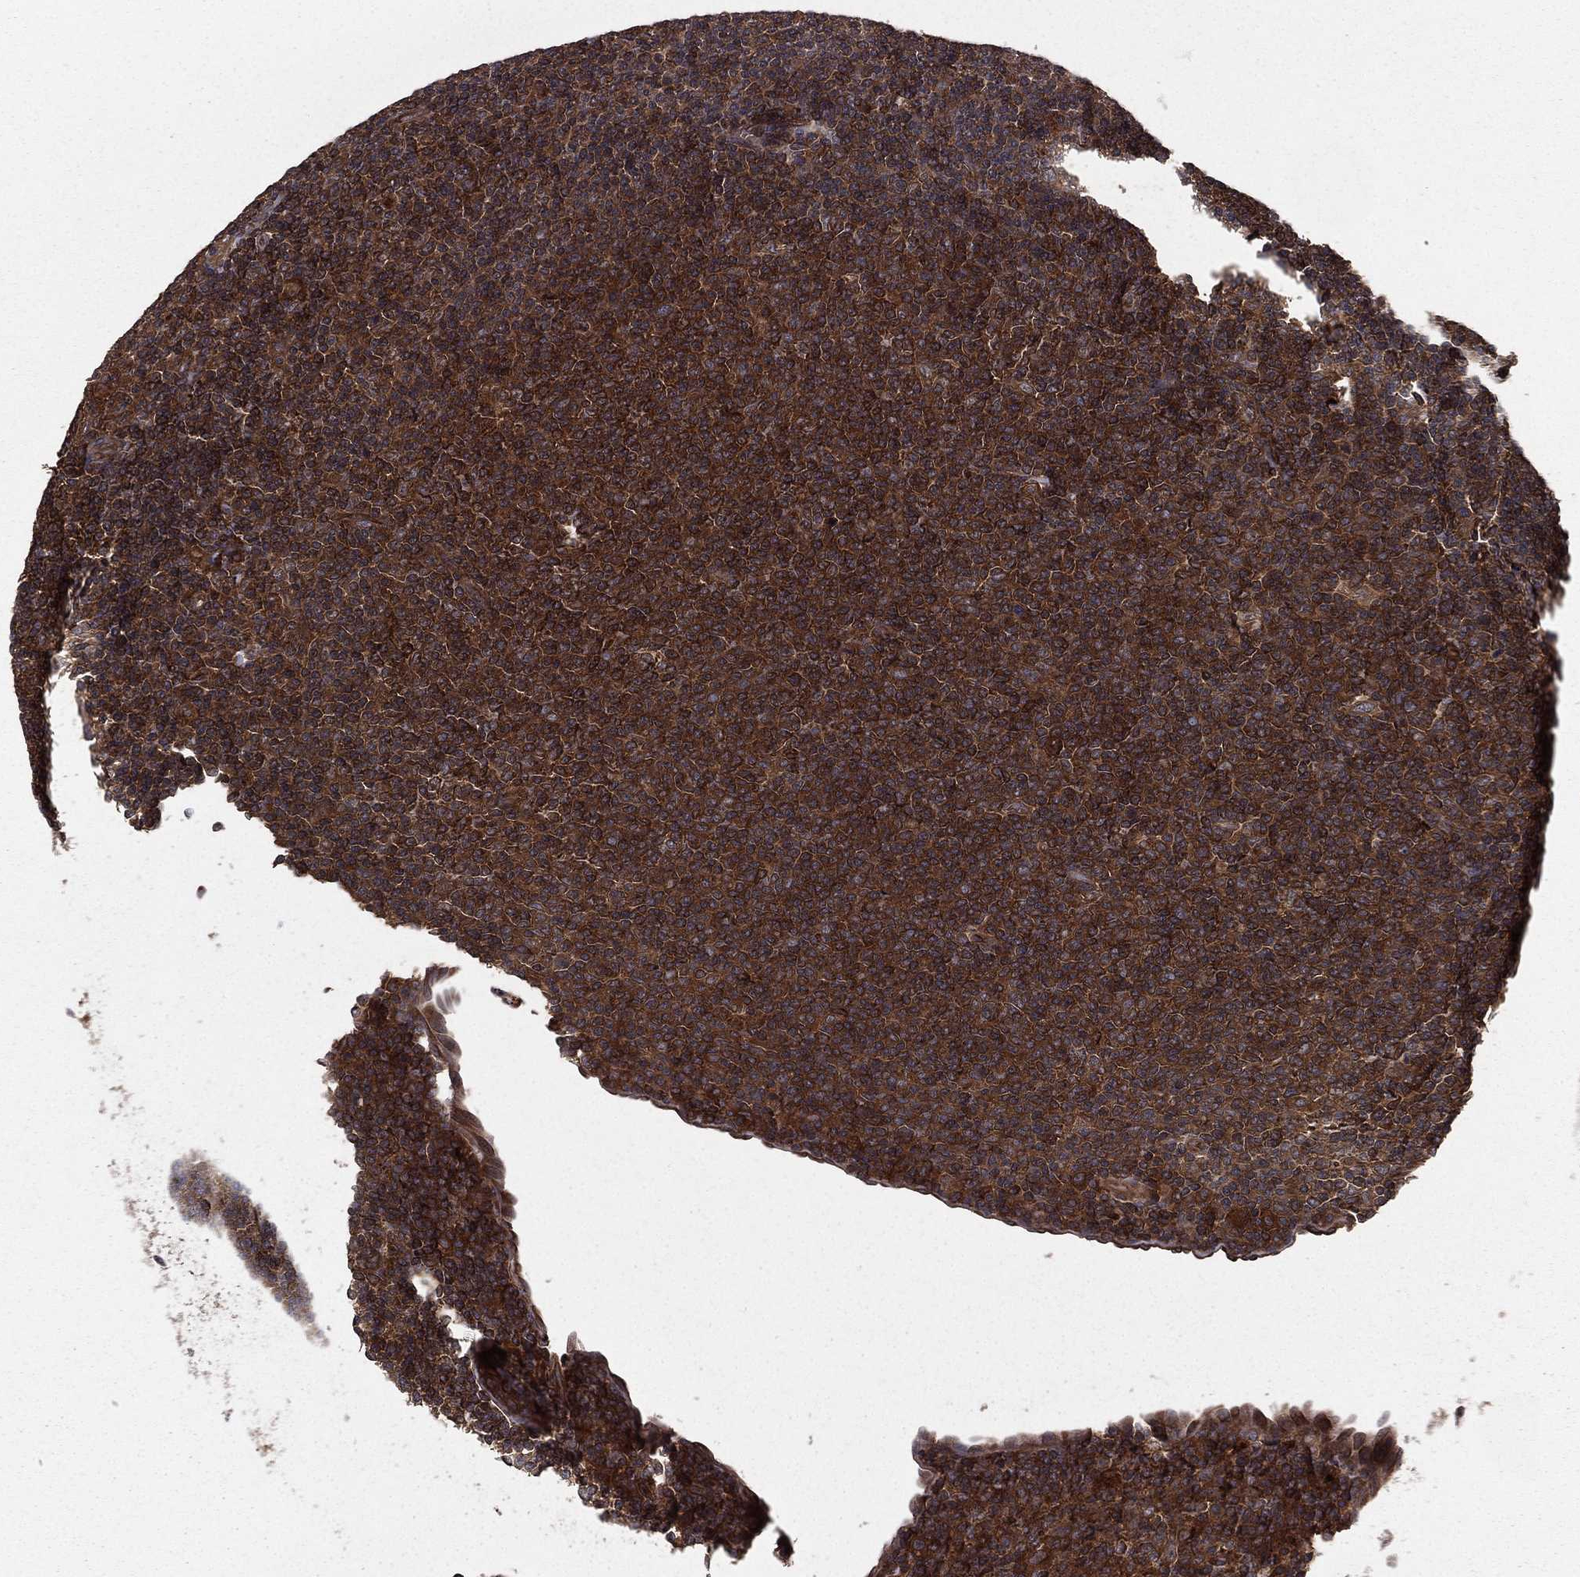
{"staining": {"intensity": "strong", "quantity": "25%-75%", "location": "cytoplasmic/membranous"}, "tissue": "lymphoma", "cell_type": "Tumor cells", "image_type": "cancer", "snomed": [{"axis": "morphology", "description": "Malignant lymphoma, non-Hodgkin's type, Low grade"}, {"axis": "topography", "description": "Lymph node"}], "caption": "Lymphoma tissue displays strong cytoplasmic/membranous positivity in about 25%-75% of tumor cells, visualized by immunohistochemistry.", "gene": "CERT1", "patient": {"sex": "male", "age": 52}}